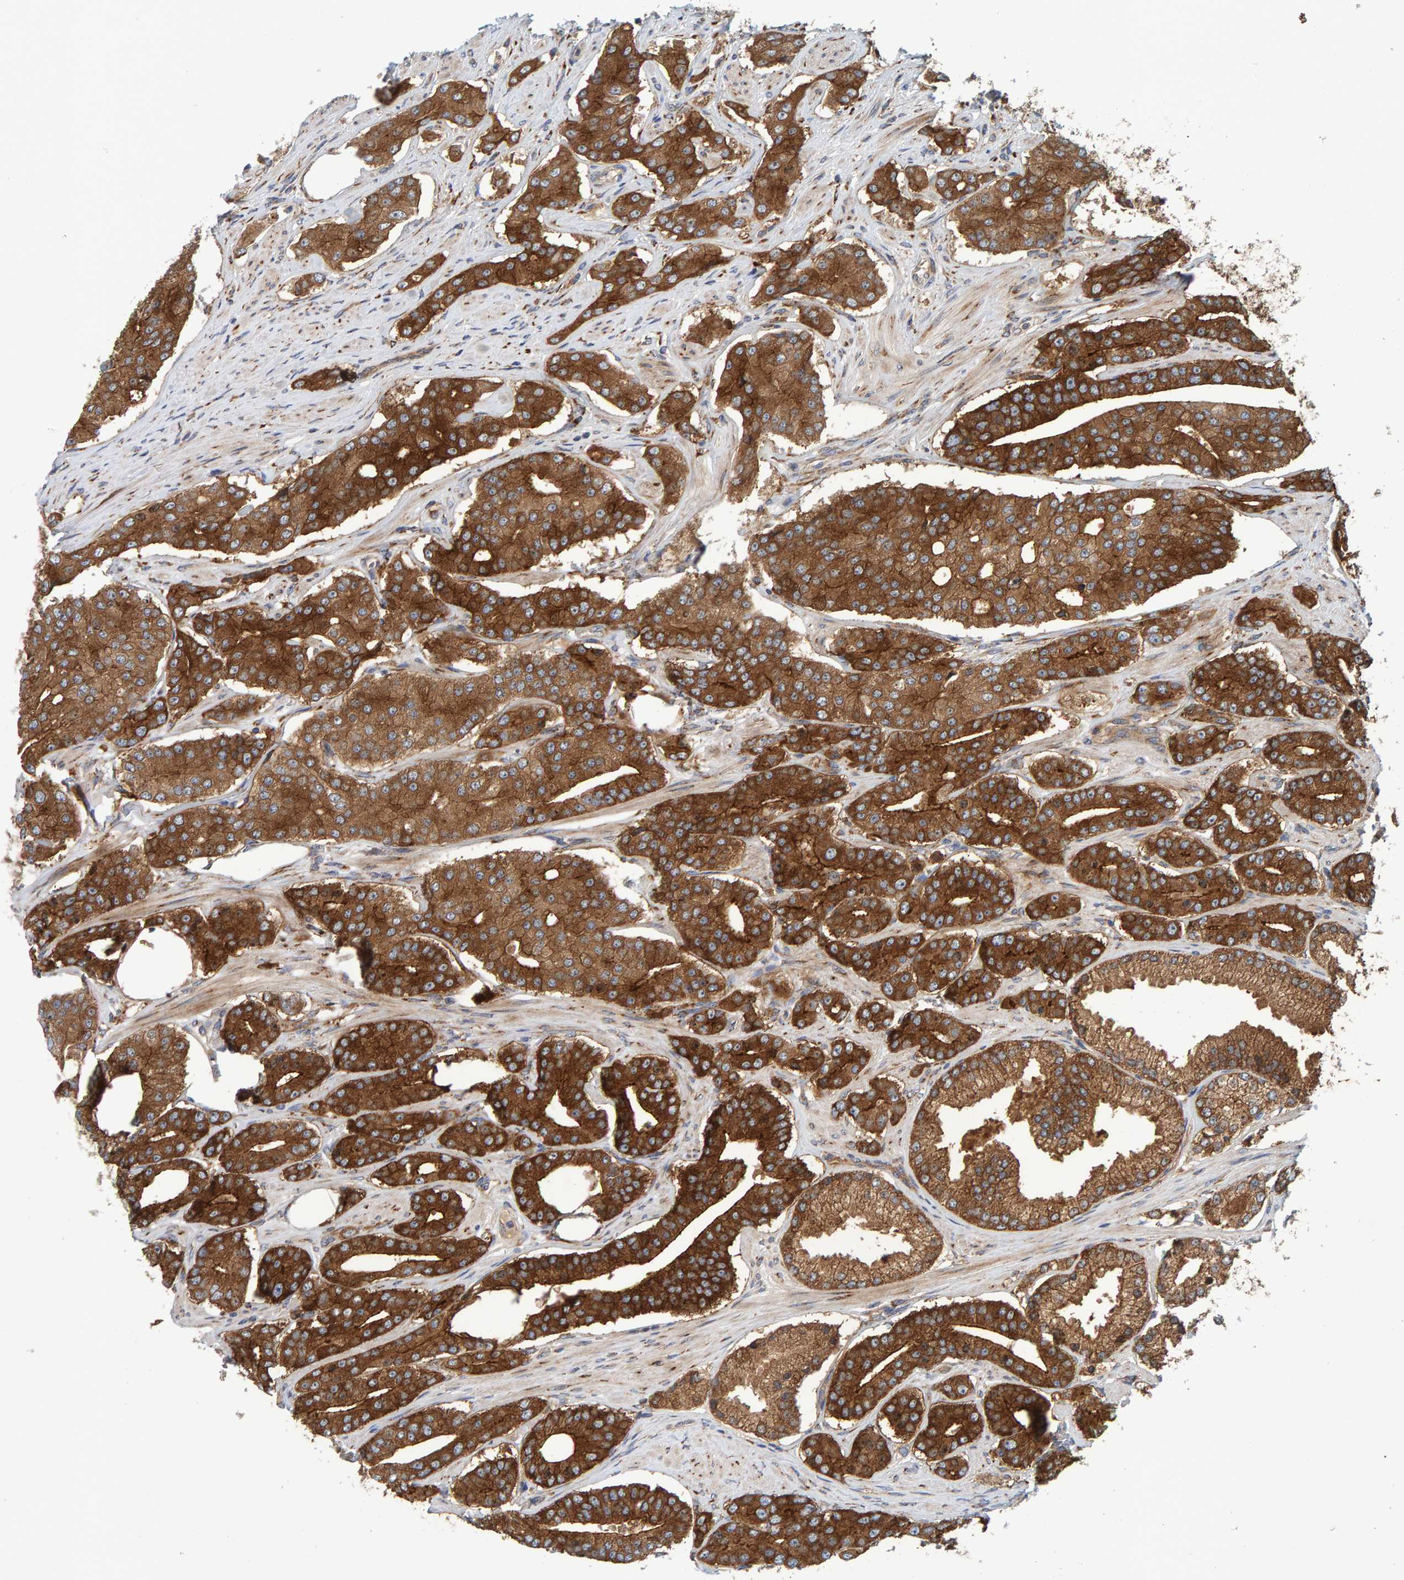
{"staining": {"intensity": "strong", "quantity": ">75%", "location": "cytoplasmic/membranous"}, "tissue": "prostate cancer", "cell_type": "Tumor cells", "image_type": "cancer", "snomed": [{"axis": "morphology", "description": "Adenocarcinoma, High grade"}, {"axis": "topography", "description": "Prostate"}], "caption": "The photomicrograph displays a brown stain indicating the presence of a protein in the cytoplasmic/membranous of tumor cells in prostate cancer (high-grade adenocarcinoma).", "gene": "BAIAP2", "patient": {"sex": "male", "age": 71}}